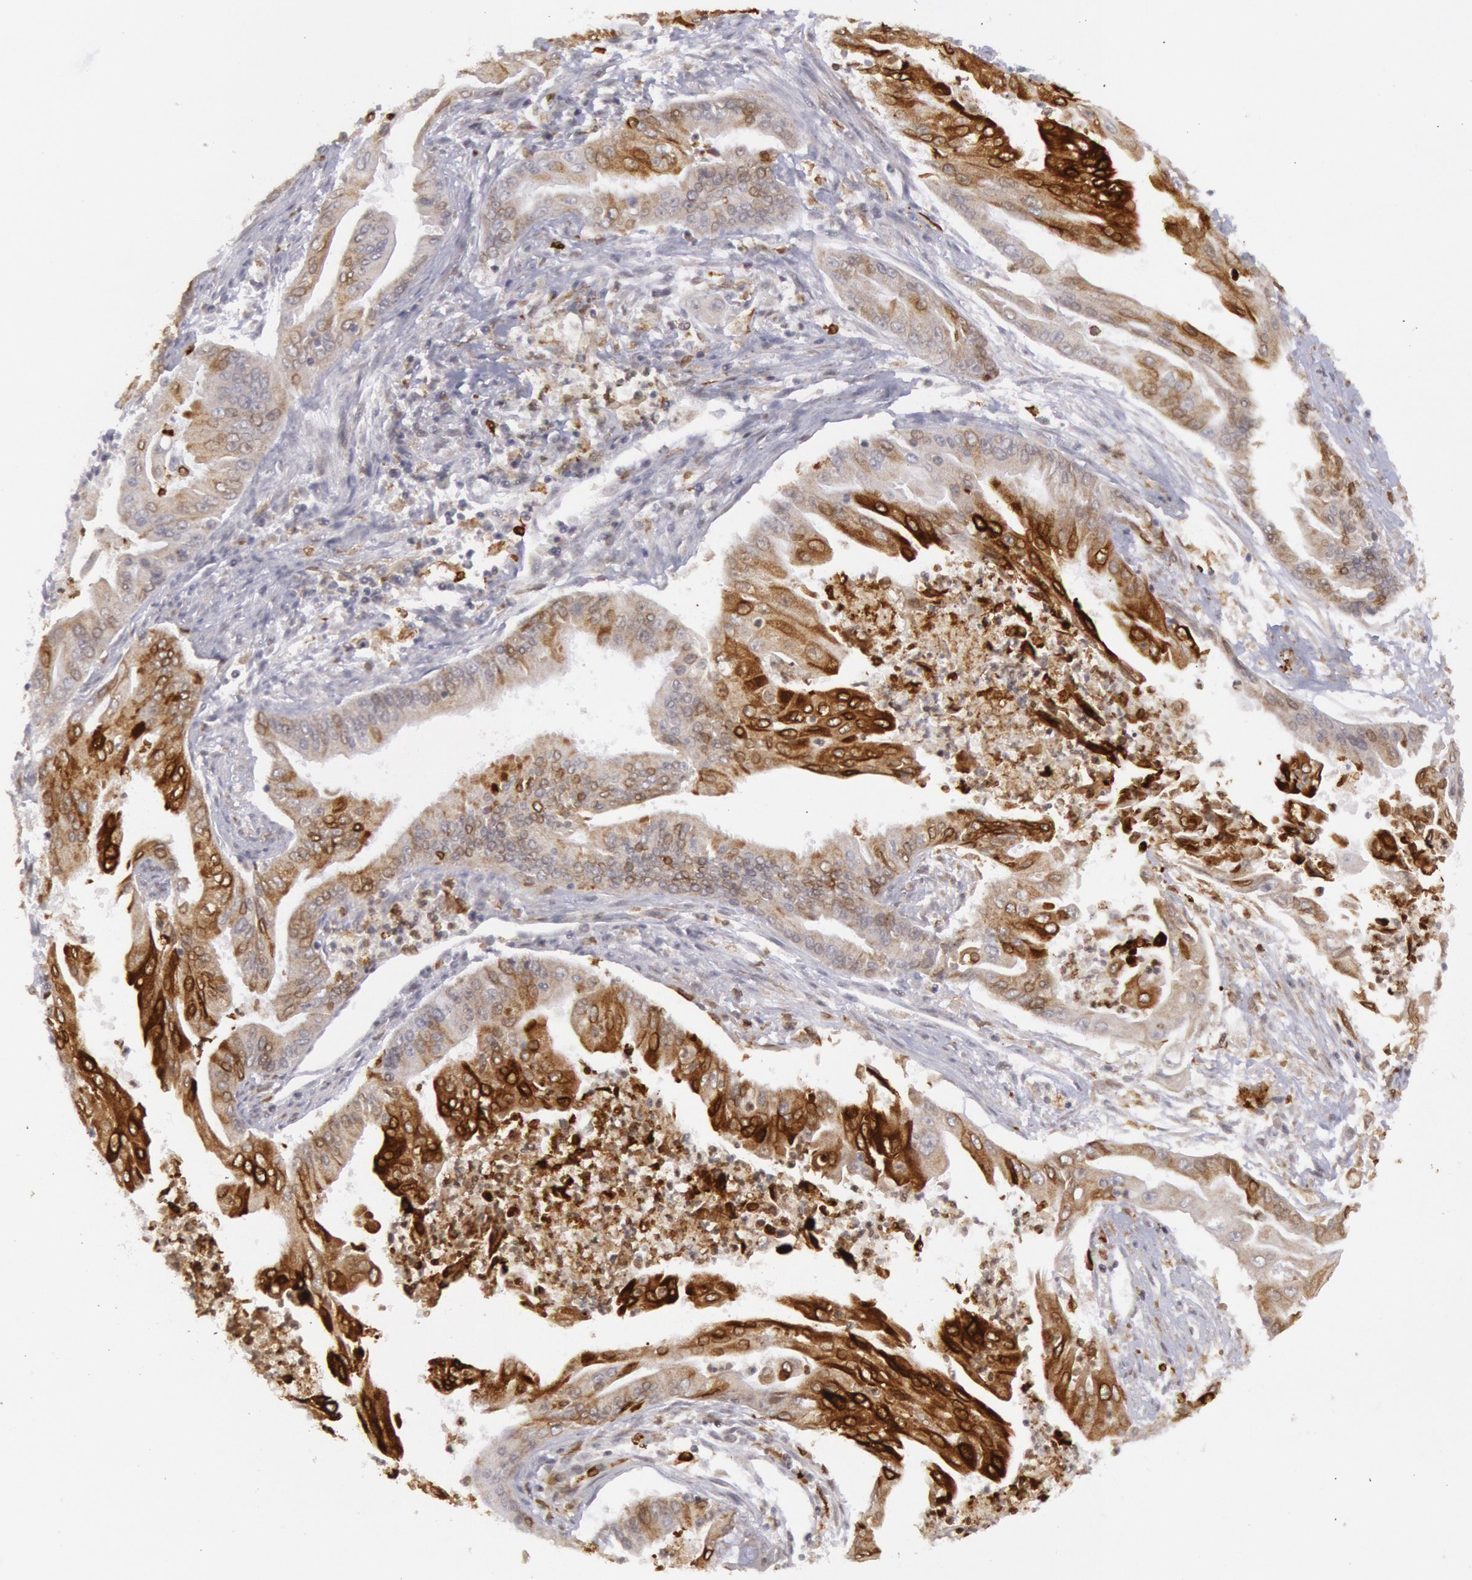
{"staining": {"intensity": "strong", "quantity": "25%-75%", "location": "cytoplasmic/membranous"}, "tissue": "endometrial cancer", "cell_type": "Tumor cells", "image_type": "cancer", "snomed": [{"axis": "morphology", "description": "Adenocarcinoma, NOS"}, {"axis": "topography", "description": "Endometrium"}], "caption": "Immunohistochemistry (IHC) (DAB (3,3'-diaminobenzidine)) staining of human endometrial adenocarcinoma exhibits strong cytoplasmic/membranous protein positivity in approximately 25%-75% of tumor cells. The staining was performed using DAB (3,3'-diaminobenzidine) to visualize the protein expression in brown, while the nuclei were stained in blue with hematoxylin (Magnification: 20x).", "gene": "PTGS2", "patient": {"sex": "female", "age": 63}}